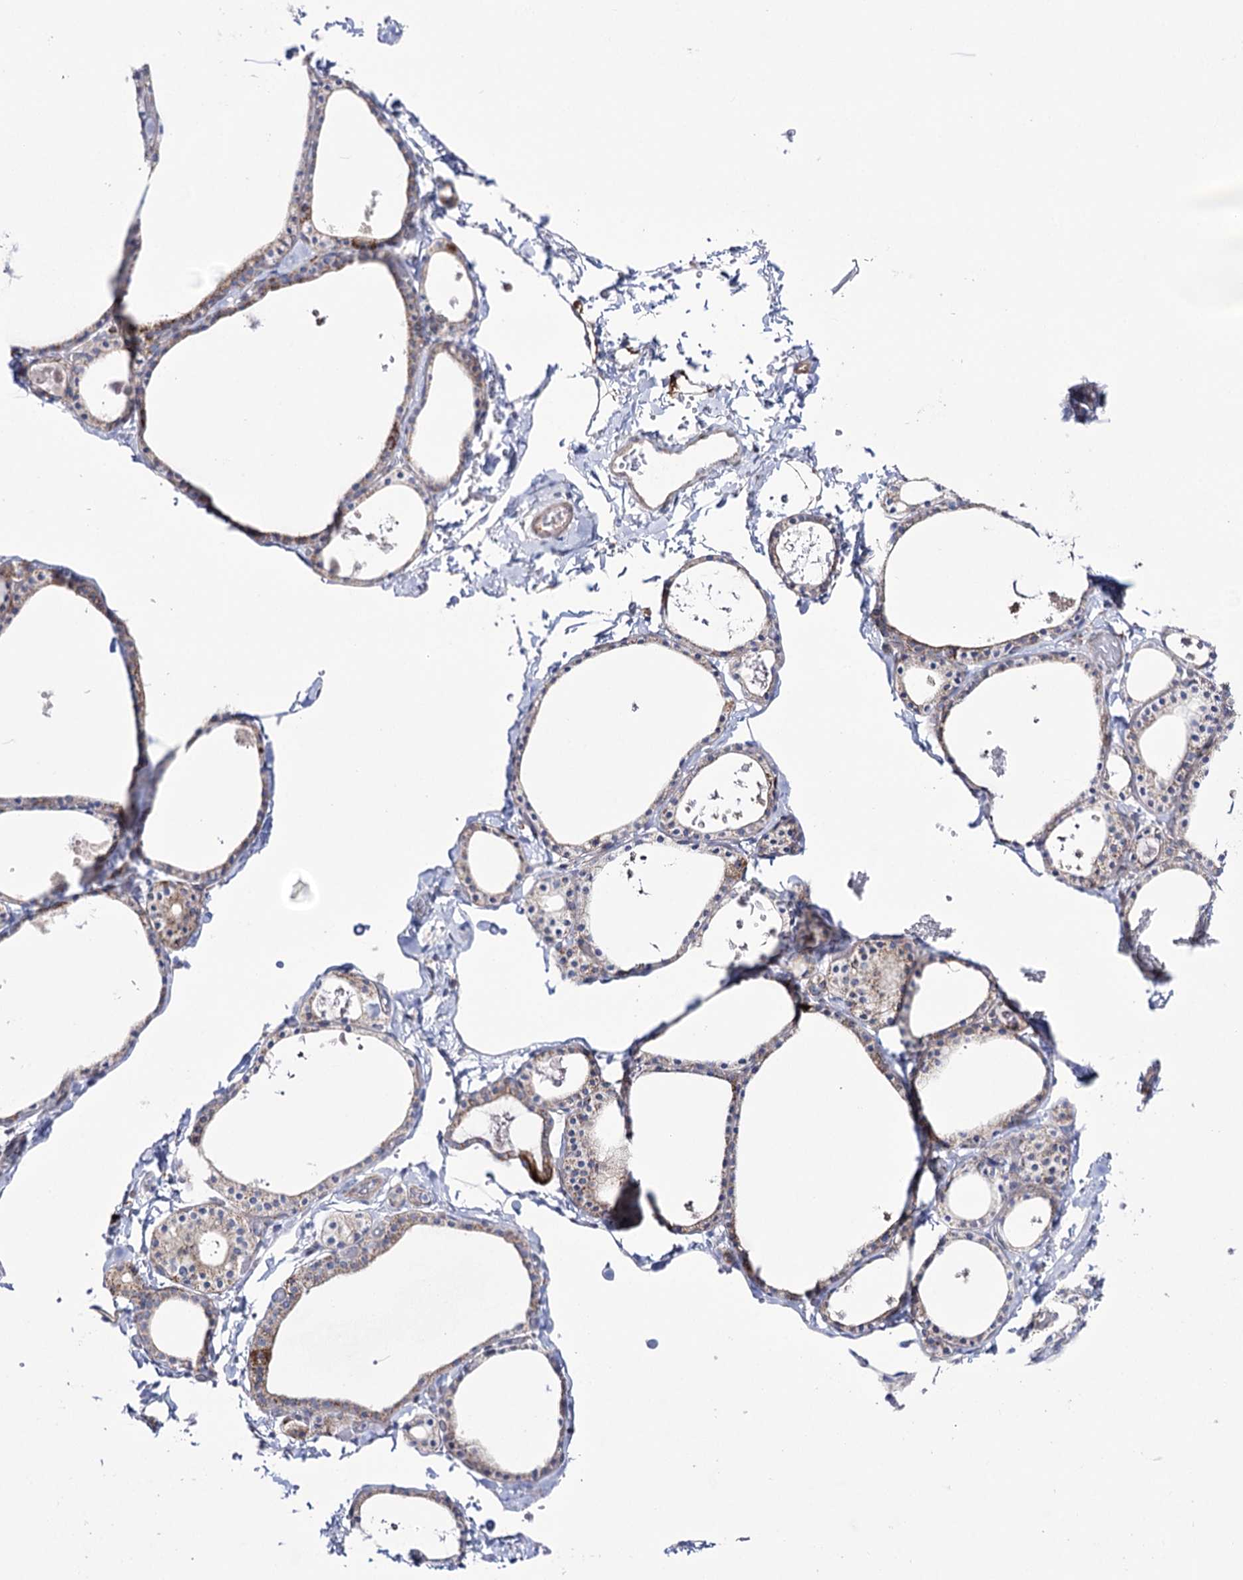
{"staining": {"intensity": "moderate", "quantity": "25%-75%", "location": "cytoplasmic/membranous"}, "tissue": "thyroid gland", "cell_type": "Glandular cells", "image_type": "normal", "snomed": [{"axis": "morphology", "description": "Normal tissue, NOS"}, {"axis": "topography", "description": "Thyroid gland"}], "caption": "Normal thyroid gland was stained to show a protein in brown. There is medium levels of moderate cytoplasmic/membranous expression in about 25%-75% of glandular cells.", "gene": "METTL5", "patient": {"sex": "male", "age": 56}}